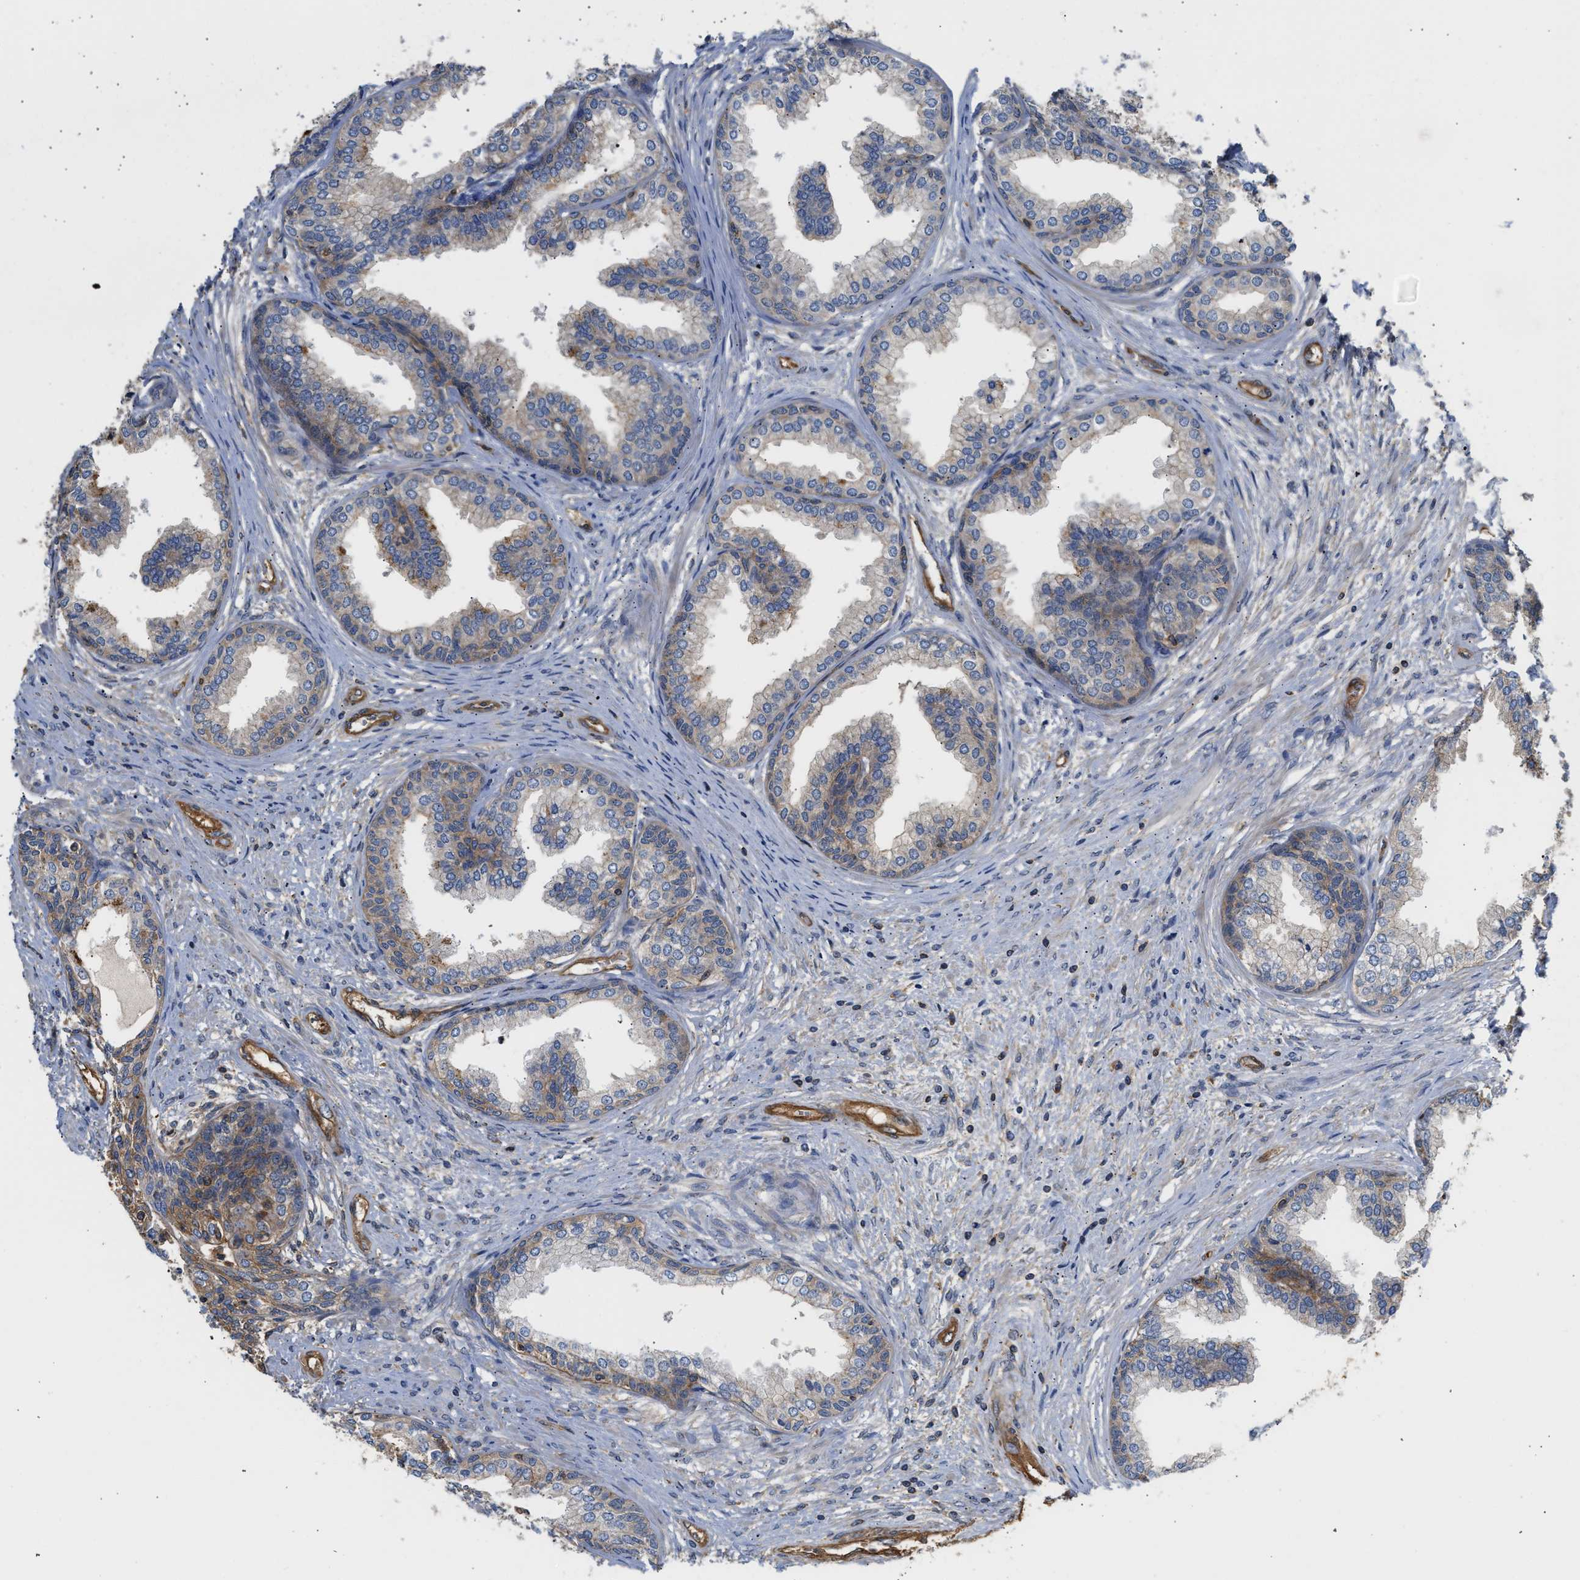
{"staining": {"intensity": "weak", "quantity": "25%-75%", "location": "cytoplasmic/membranous"}, "tissue": "prostate", "cell_type": "Glandular cells", "image_type": "normal", "snomed": [{"axis": "morphology", "description": "Normal tissue, NOS"}, {"axis": "topography", "description": "Prostate"}], "caption": "DAB (3,3'-diaminobenzidine) immunohistochemical staining of benign human prostate exhibits weak cytoplasmic/membranous protein expression in approximately 25%-75% of glandular cells. The protein is shown in brown color, while the nuclei are stained blue.", "gene": "SAMD9L", "patient": {"sex": "male", "age": 76}}